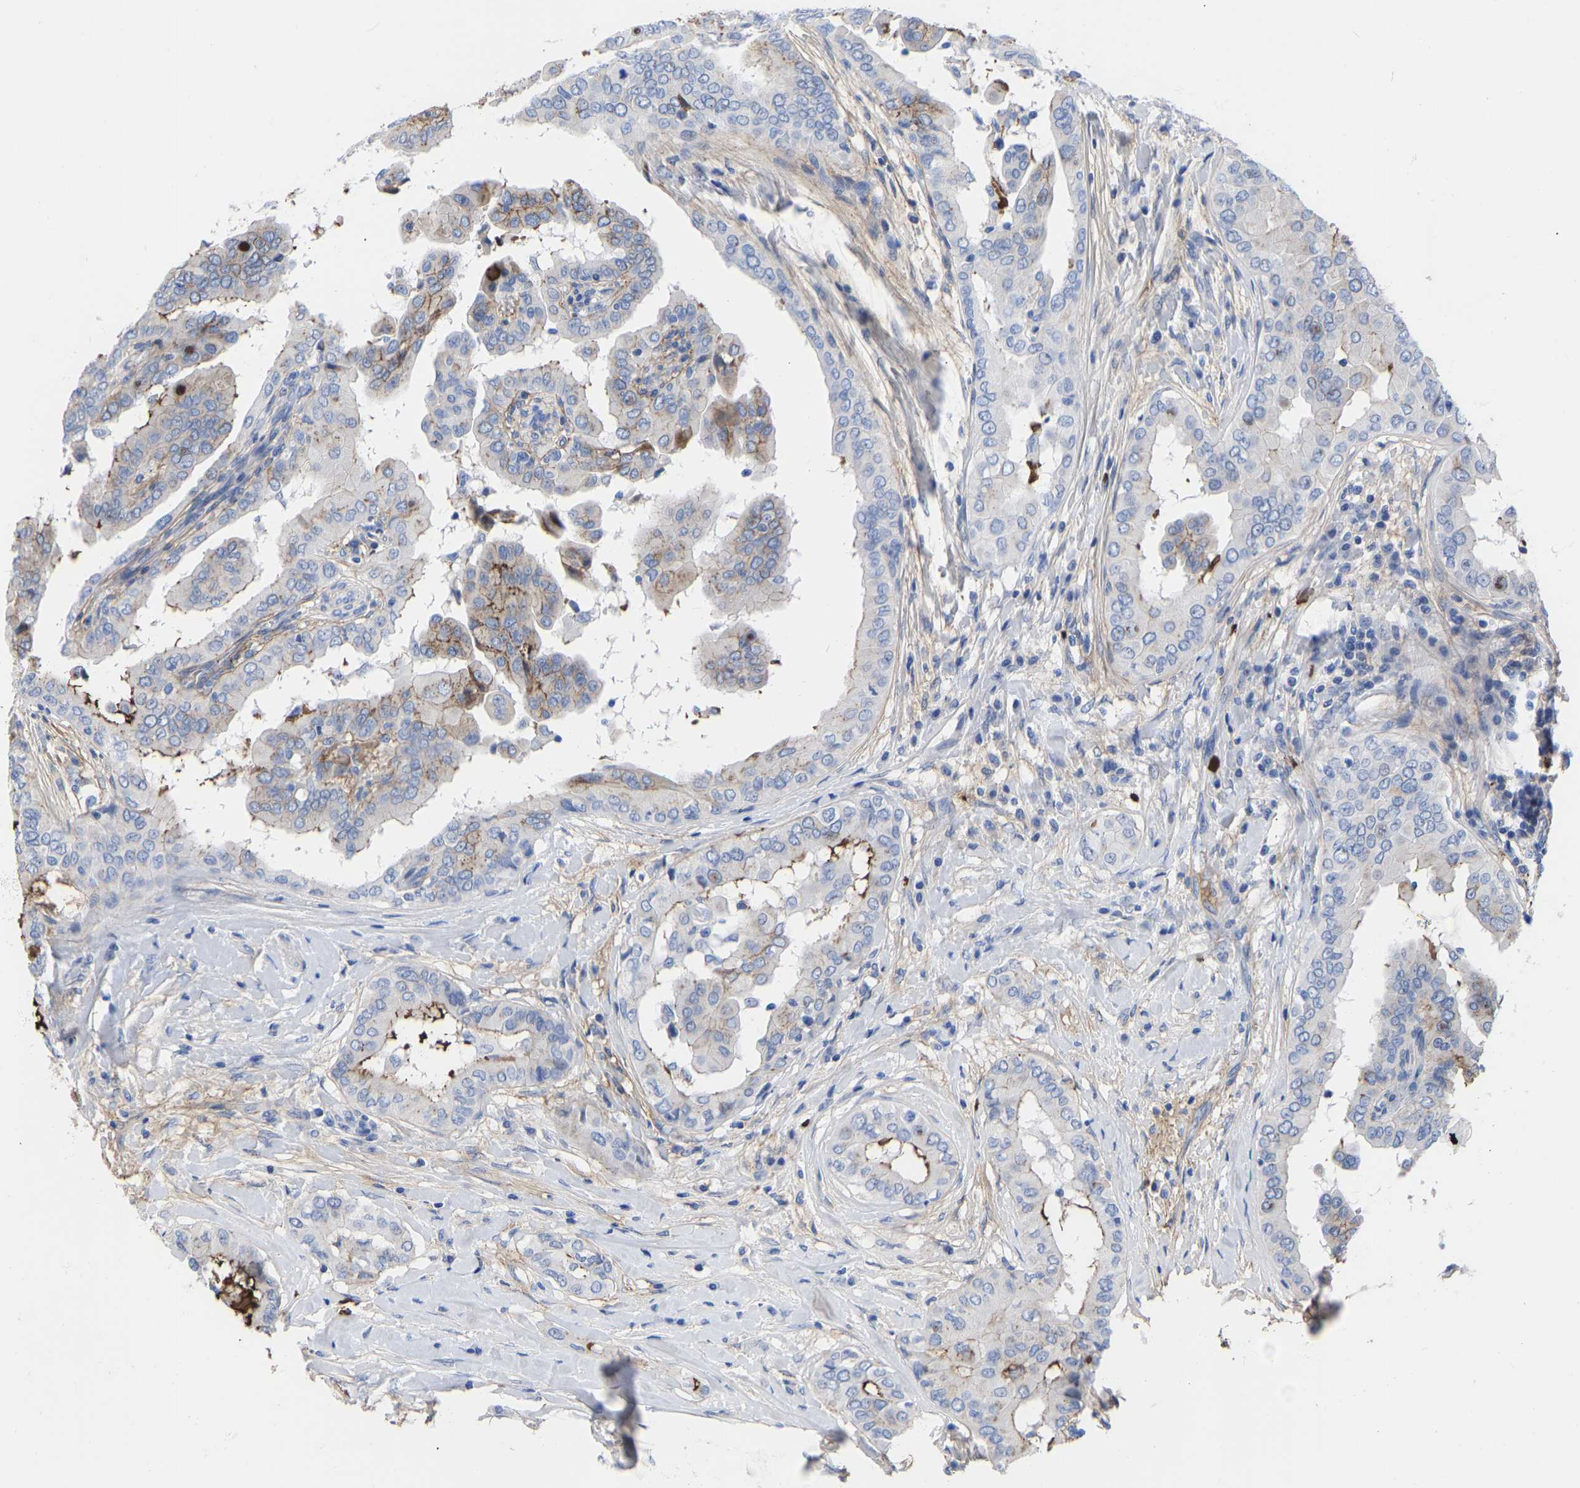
{"staining": {"intensity": "moderate", "quantity": "<25%", "location": "cytoplasmic/membranous"}, "tissue": "thyroid cancer", "cell_type": "Tumor cells", "image_type": "cancer", "snomed": [{"axis": "morphology", "description": "Papillary adenocarcinoma, NOS"}, {"axis": "topography", "description": "Thyroid gland"}], "caption": "An image of thyroid cancer stained for a protein exhibits moderate cytoplasmic/membranous brown staining in tumor cells. (DAB (3,3'-diaminobenzidine) IHC with brightfield microscopy, high magnification).", "gene": "GPA33", "patient": {"sex": "male", "age": 33}}